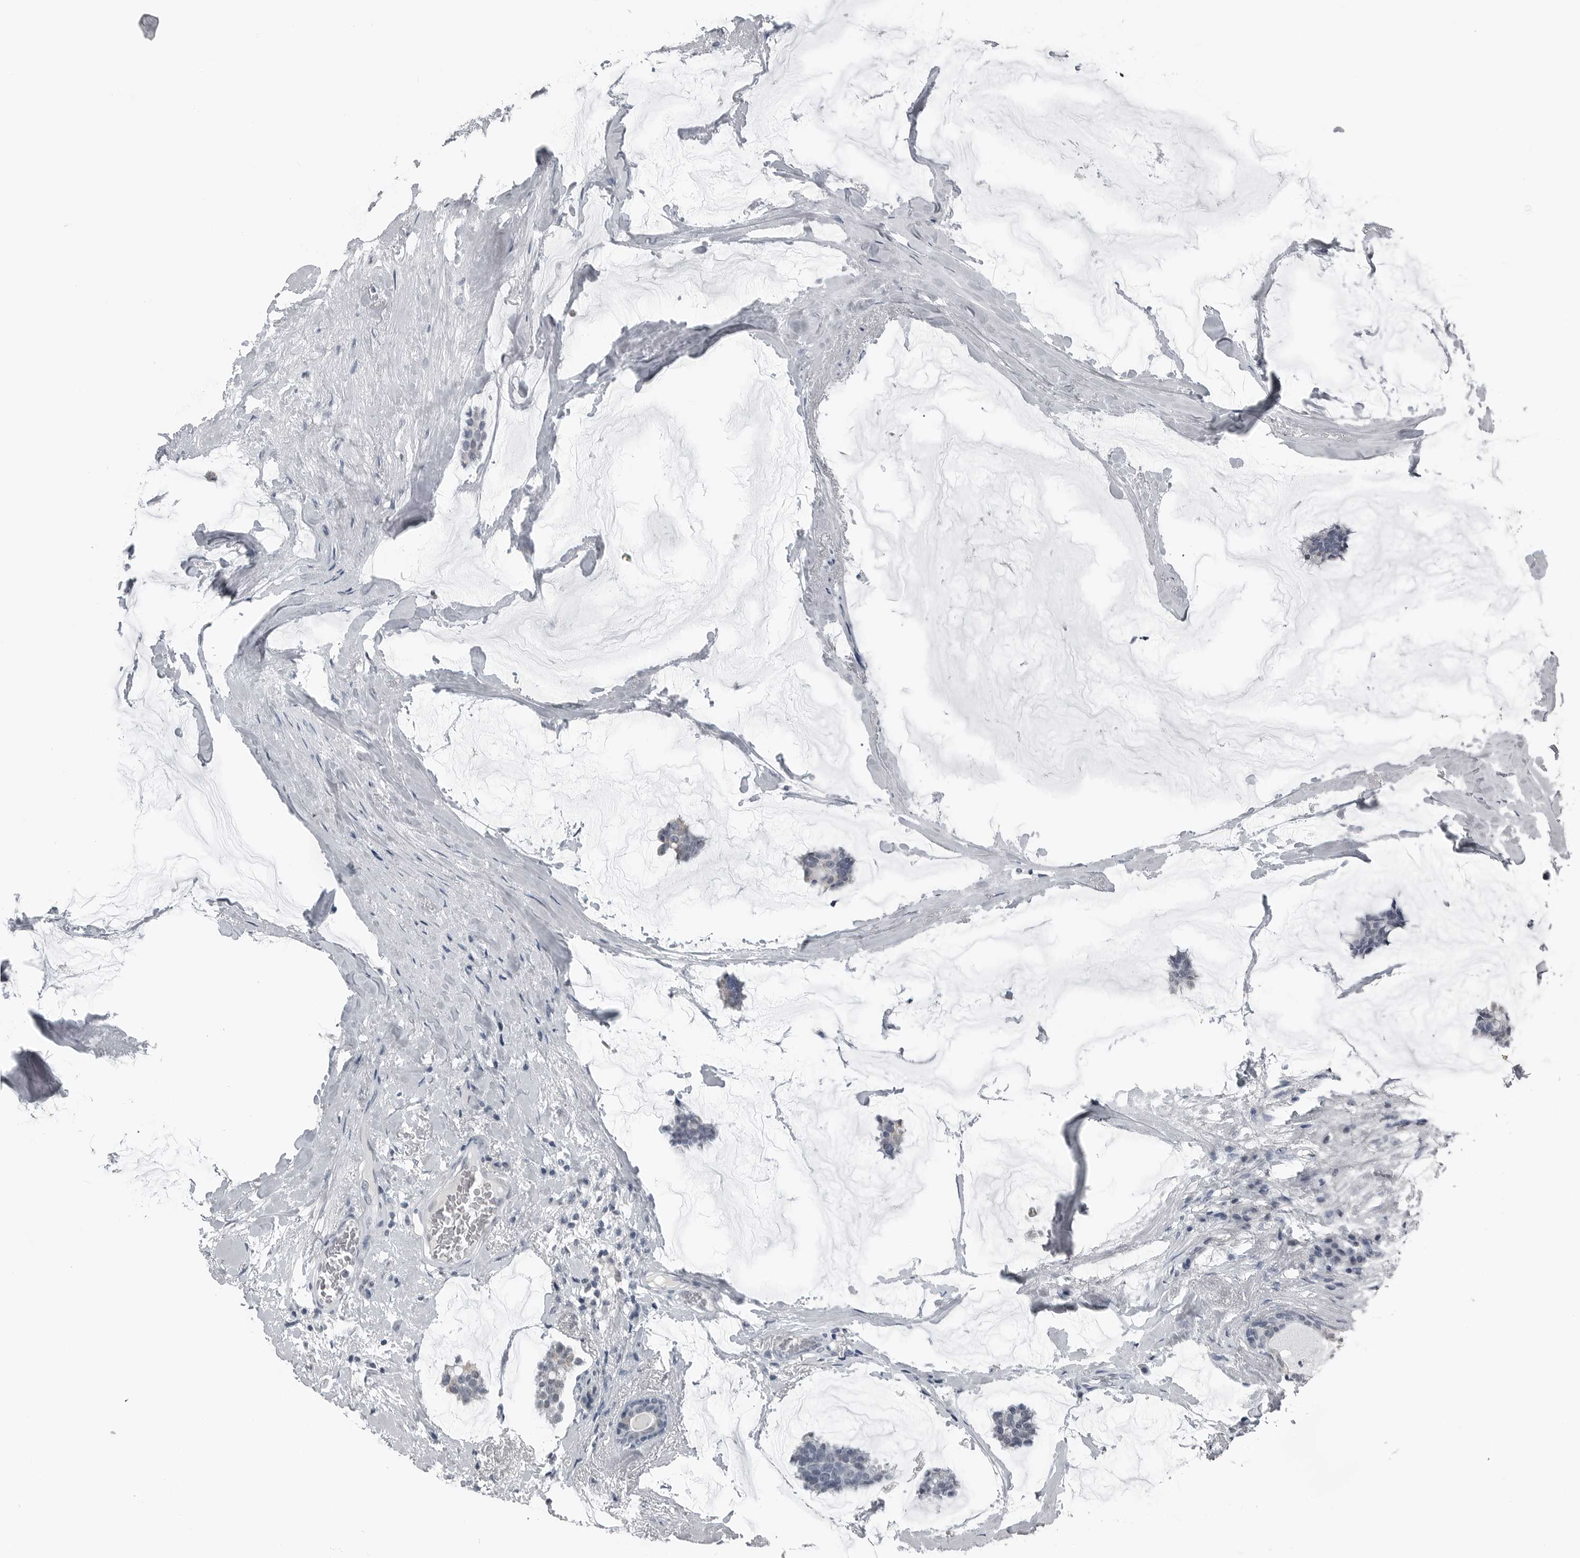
{"staining": {"intensity": "negative", "quantity": "none", "location": "none"}, "tissue": "breast cancer", "cell_type": "Tumor cells", "image_type": "cancer", "snomed": [{"axis": "morphology", "description": "Duct carcinoma"}, {"axis": "topography", "description": "Breast"}], "caption": "Image shows no significant protein positivity in tumor cells of invasive ductal carcinoma (breast).", "gene": "SPINK1", "patient": {"sex": "female", "age": 93}}